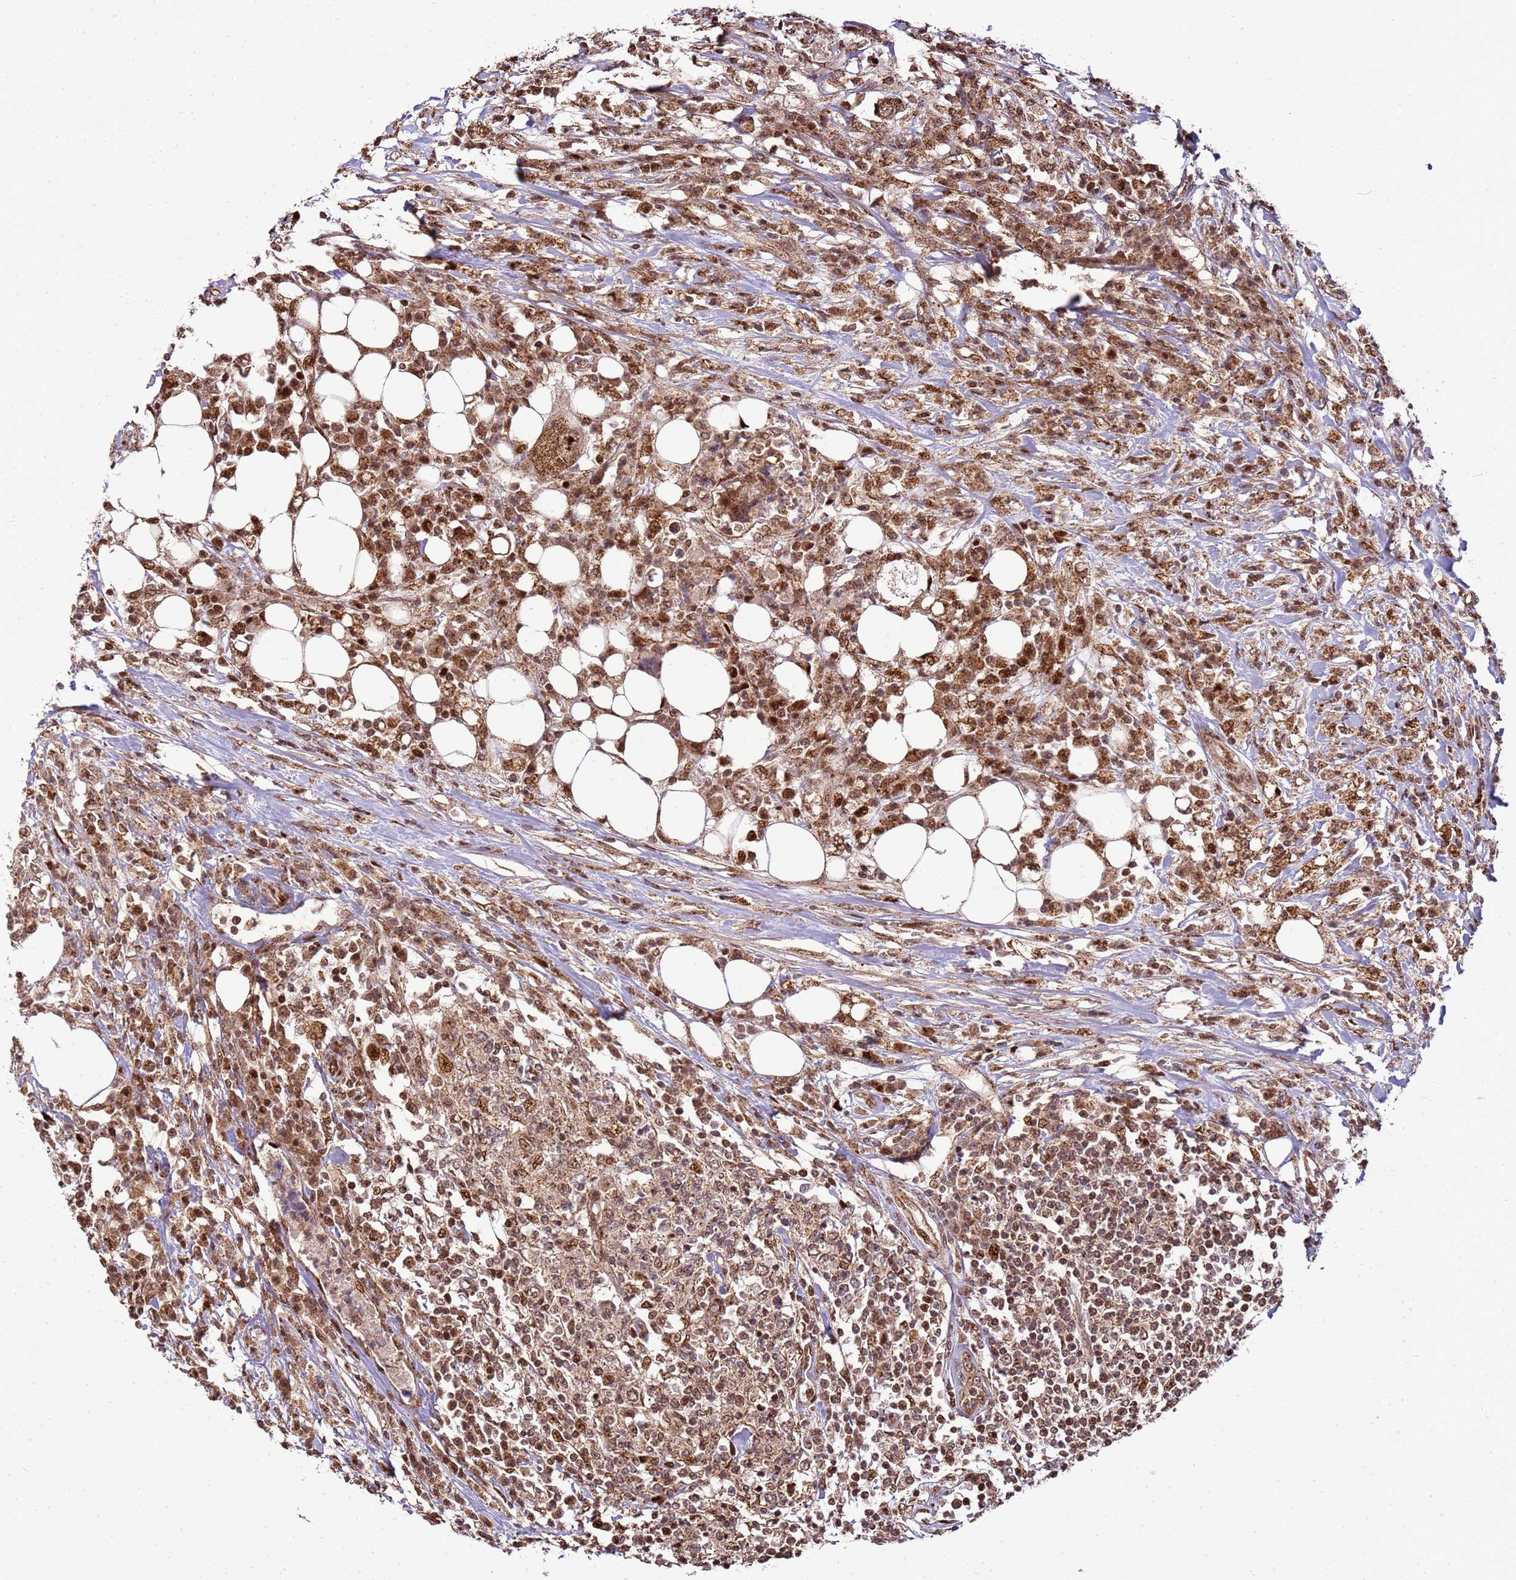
{"staining": {"intensity": "strong", "quantity": ">75%", "location": "cytoplasmic/membranous,nuclear"}, "tissue": "colorectal cancer", "cell_type": "Tumor cells", "image_type": "cancer", "snomed": [{"axis": "morphology", "description": "Adenocarcinoma, NOS"}, {"axis": "topography", "description": "Colon"}], "caption": "High-magnification brightfield microscopy of colorectal adenocarcinoma stained with DAB (3,3'-diaminobenzidine) (brown) and counterstained with hematoxylin (blue). tumor cells exhibit strong cytoplasmic/membranous and nuclear positivity is present in approximately>75% of cells.", "gene": "PEX14", "patient": {"sex": "male", "age": 71}}